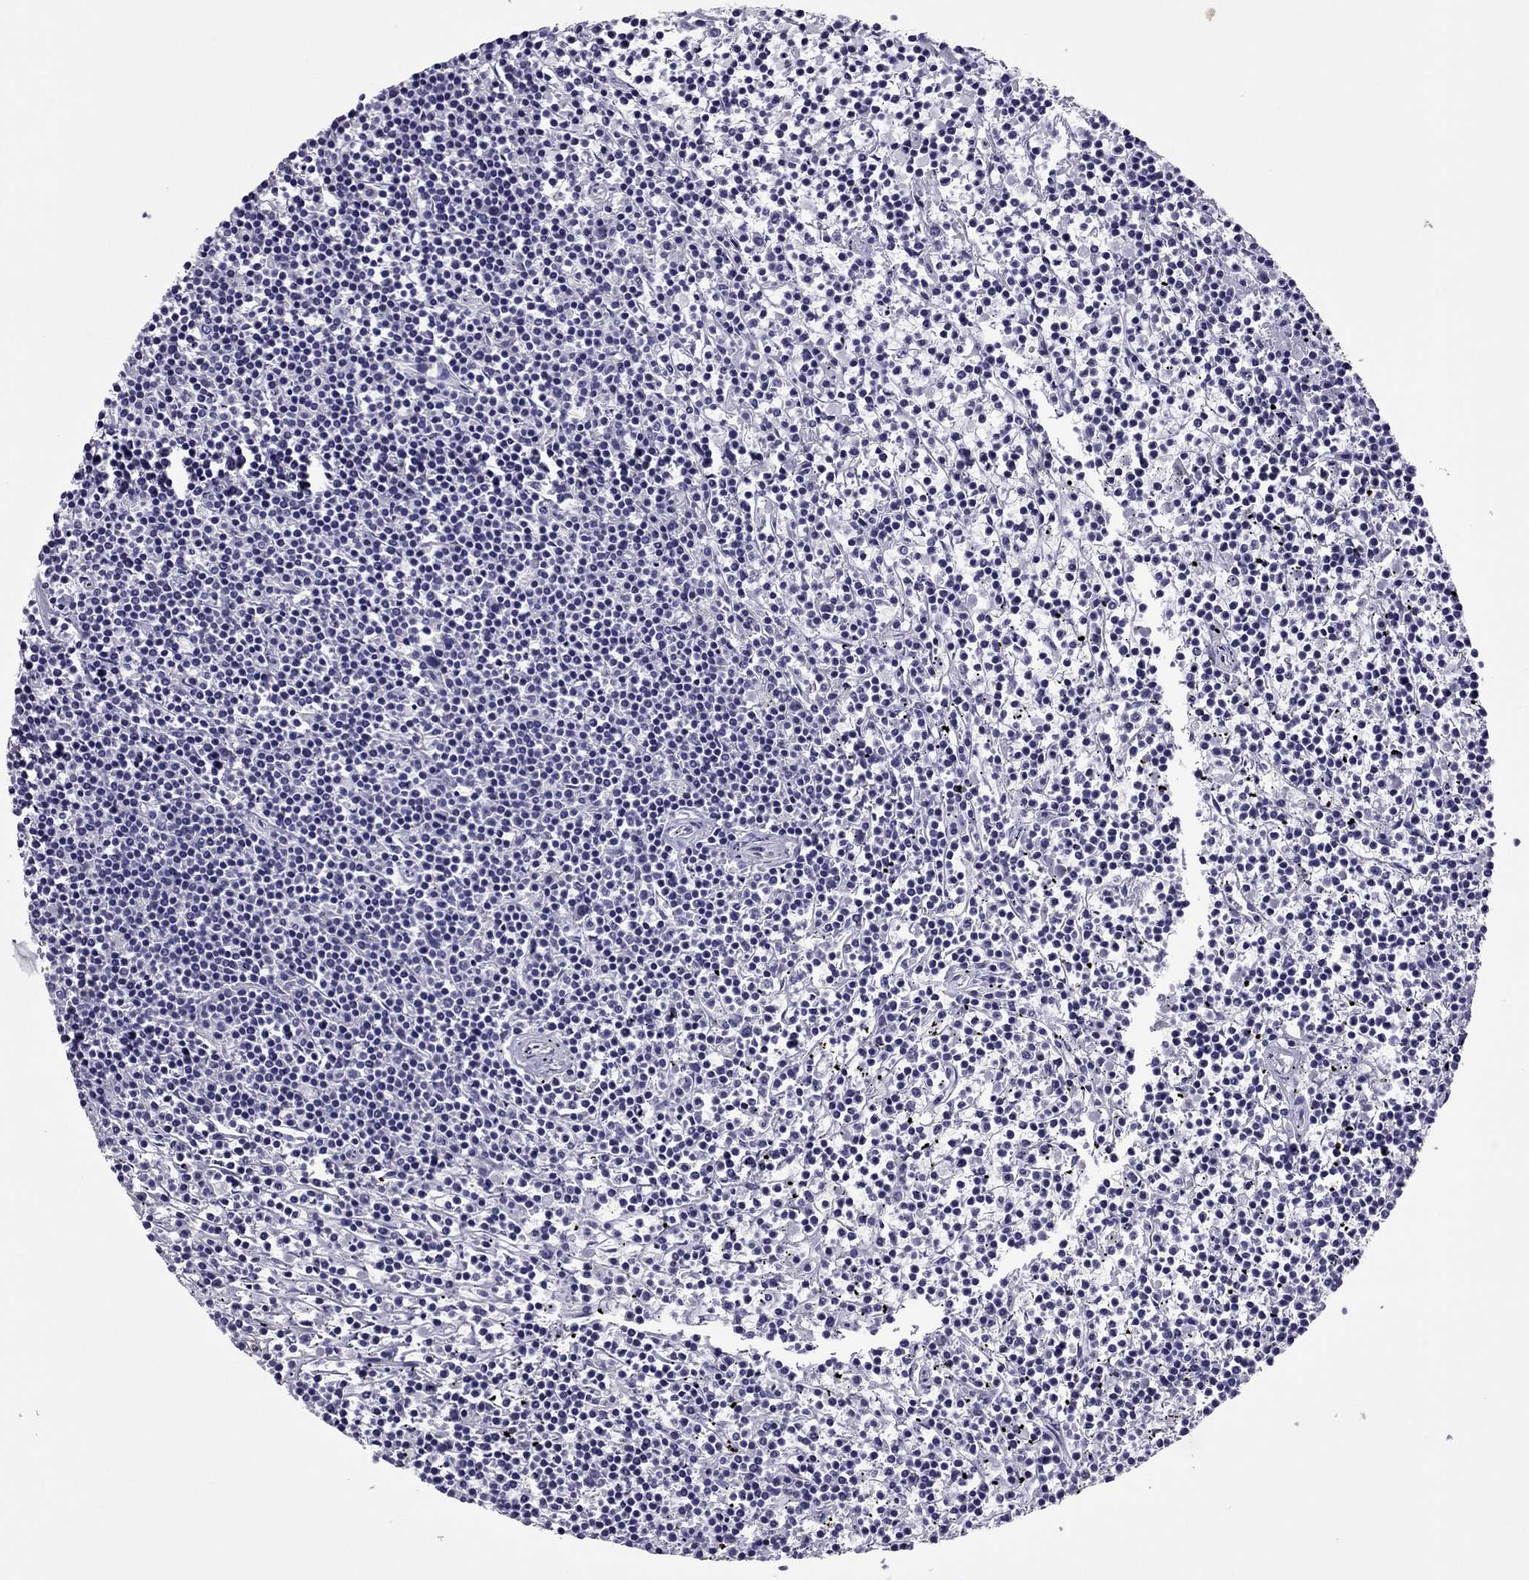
{"staining": {"intensity": "negative", "quantity": "none", "location": "none"}, "tissue": "lymphoma", "cell_type": "Tumor cells", "image_type": "cancer", "snomed": [{"axis": "morphology", "description": "Malignant lymphoma, non-Hodgkin's type, Low grade"}, {"axis": "topography", "description": "Spleen"}], "caption": "Immunohistochemistry of human malignant lymphoma, non-Hodgkin's type (low-grade) demonstrates no positivity in tumor cells.", "gene": "SLC16A8", "patient": {"sex": "female", "age": 19}}